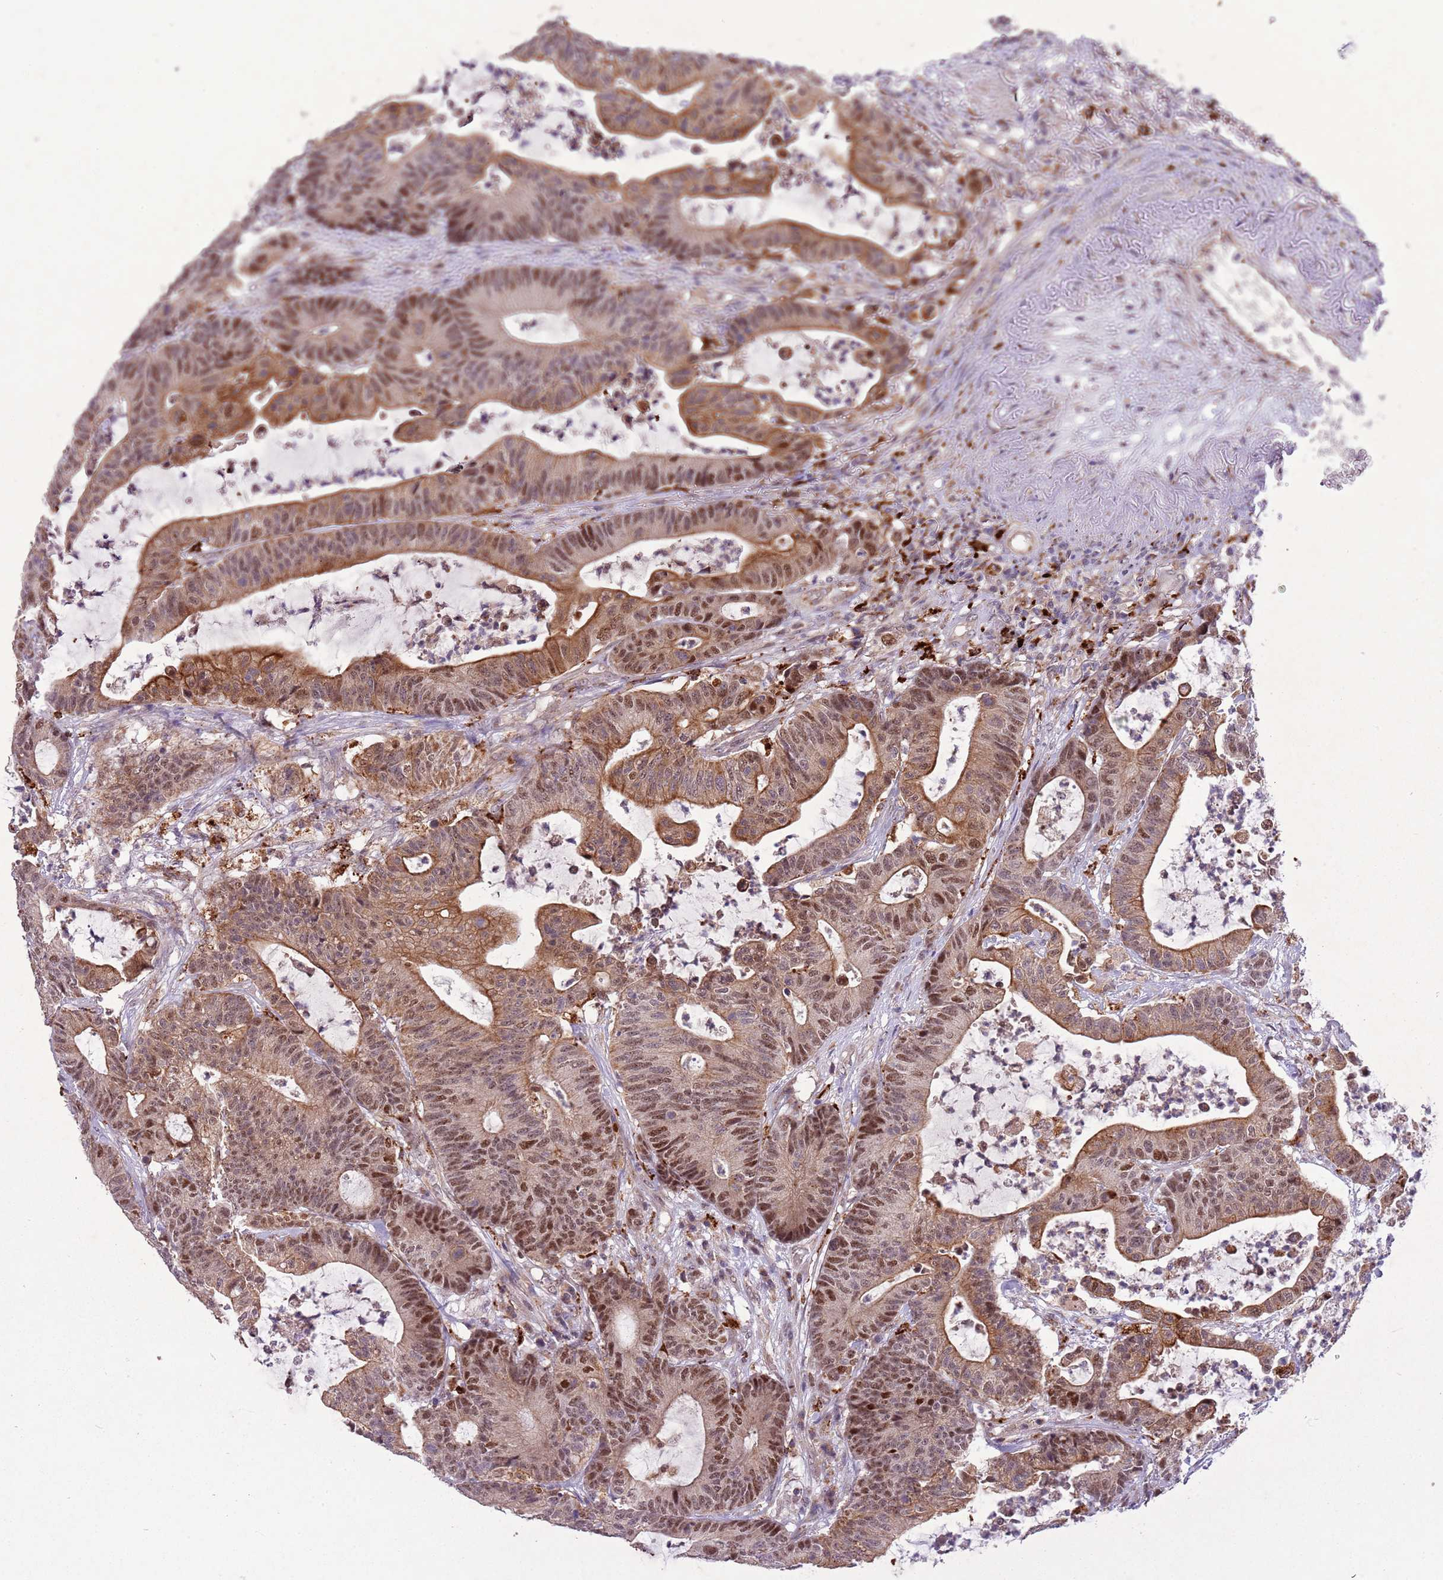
{"staining": {"intensity": "moderate", "quantity": ">75%", "location": "cytoplasmic/membranous,nuclear"}, "tissue": "colorectal cancer", "cell_type": "Tumor cells", "image_type": "cancer", "snomed": [{"axis": "morphology", "description": "Adenocarcinoma, NOS"}, {"axis": "topography", "description": "Colon"}], "caption": "Moderate cytoplasmic/membranous and nuclear positivity for a protein is seen in approximately >75% of tumor cells of colorectal cancer (adenocarcinoma) using IHC.", "gene": "TRIM27", "patient": {"sex": "female", "age": 84}}